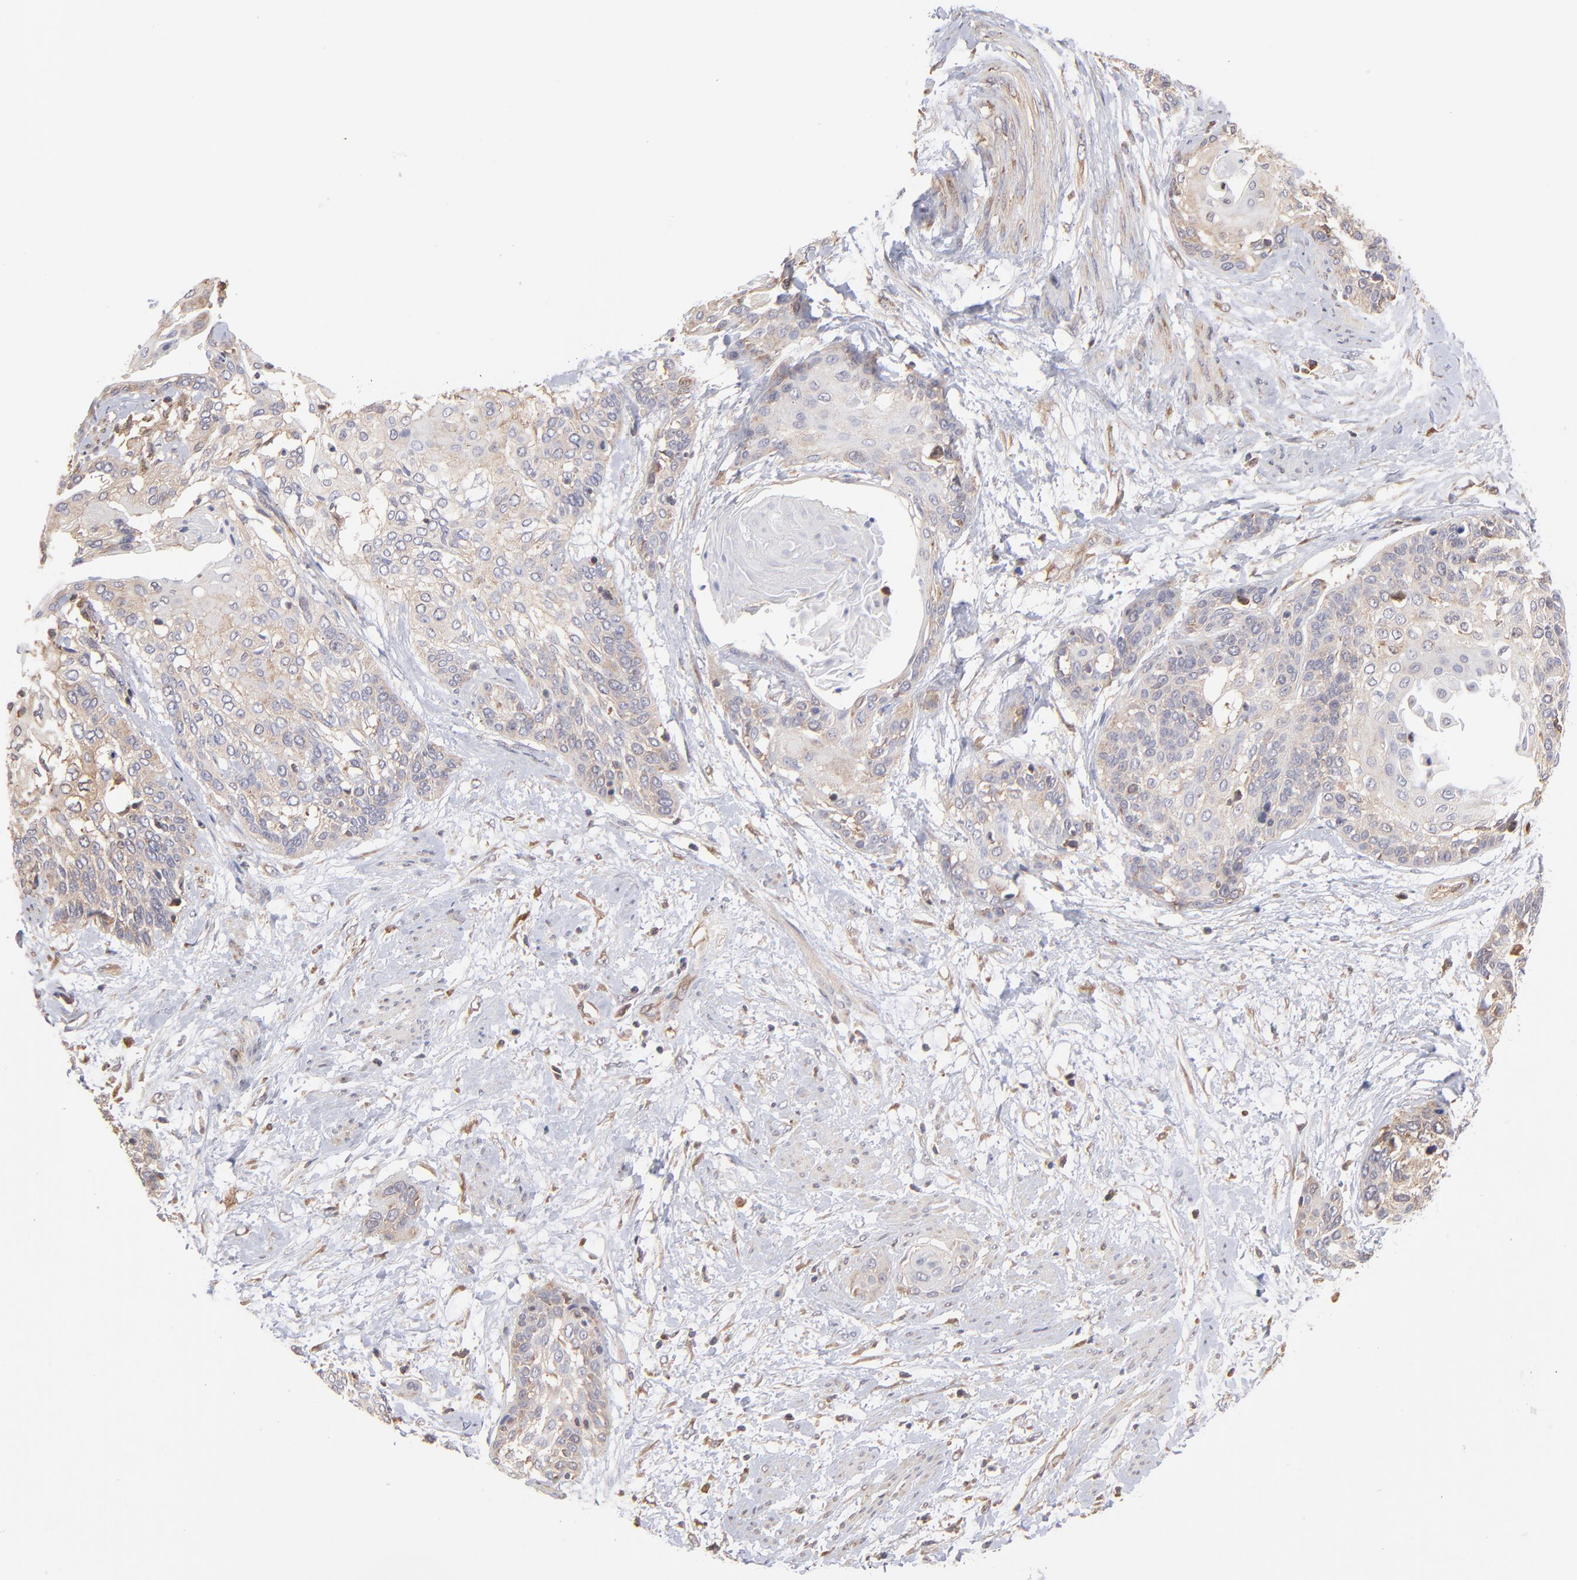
{"staining": {"intensity": "weak", "quantity": "<25%", "location": "cytoplasmic/membranous"}, "tissue": "cervical cancer", "cell_type": "Tumor cells", "image_type": "cancer", "snomed": [{"axis": "morphology", "description": "Squamous cell carcinoma, NOS"}, {"axis": "topography", "description": "Cervix"}], "caption": "Protein analysis of cervical cancer (squamous cell carcinoma) shows no significant staining in tumor cells.", "gene": "MAPRE1", "patient": {"sex": "female", "age": 57}}